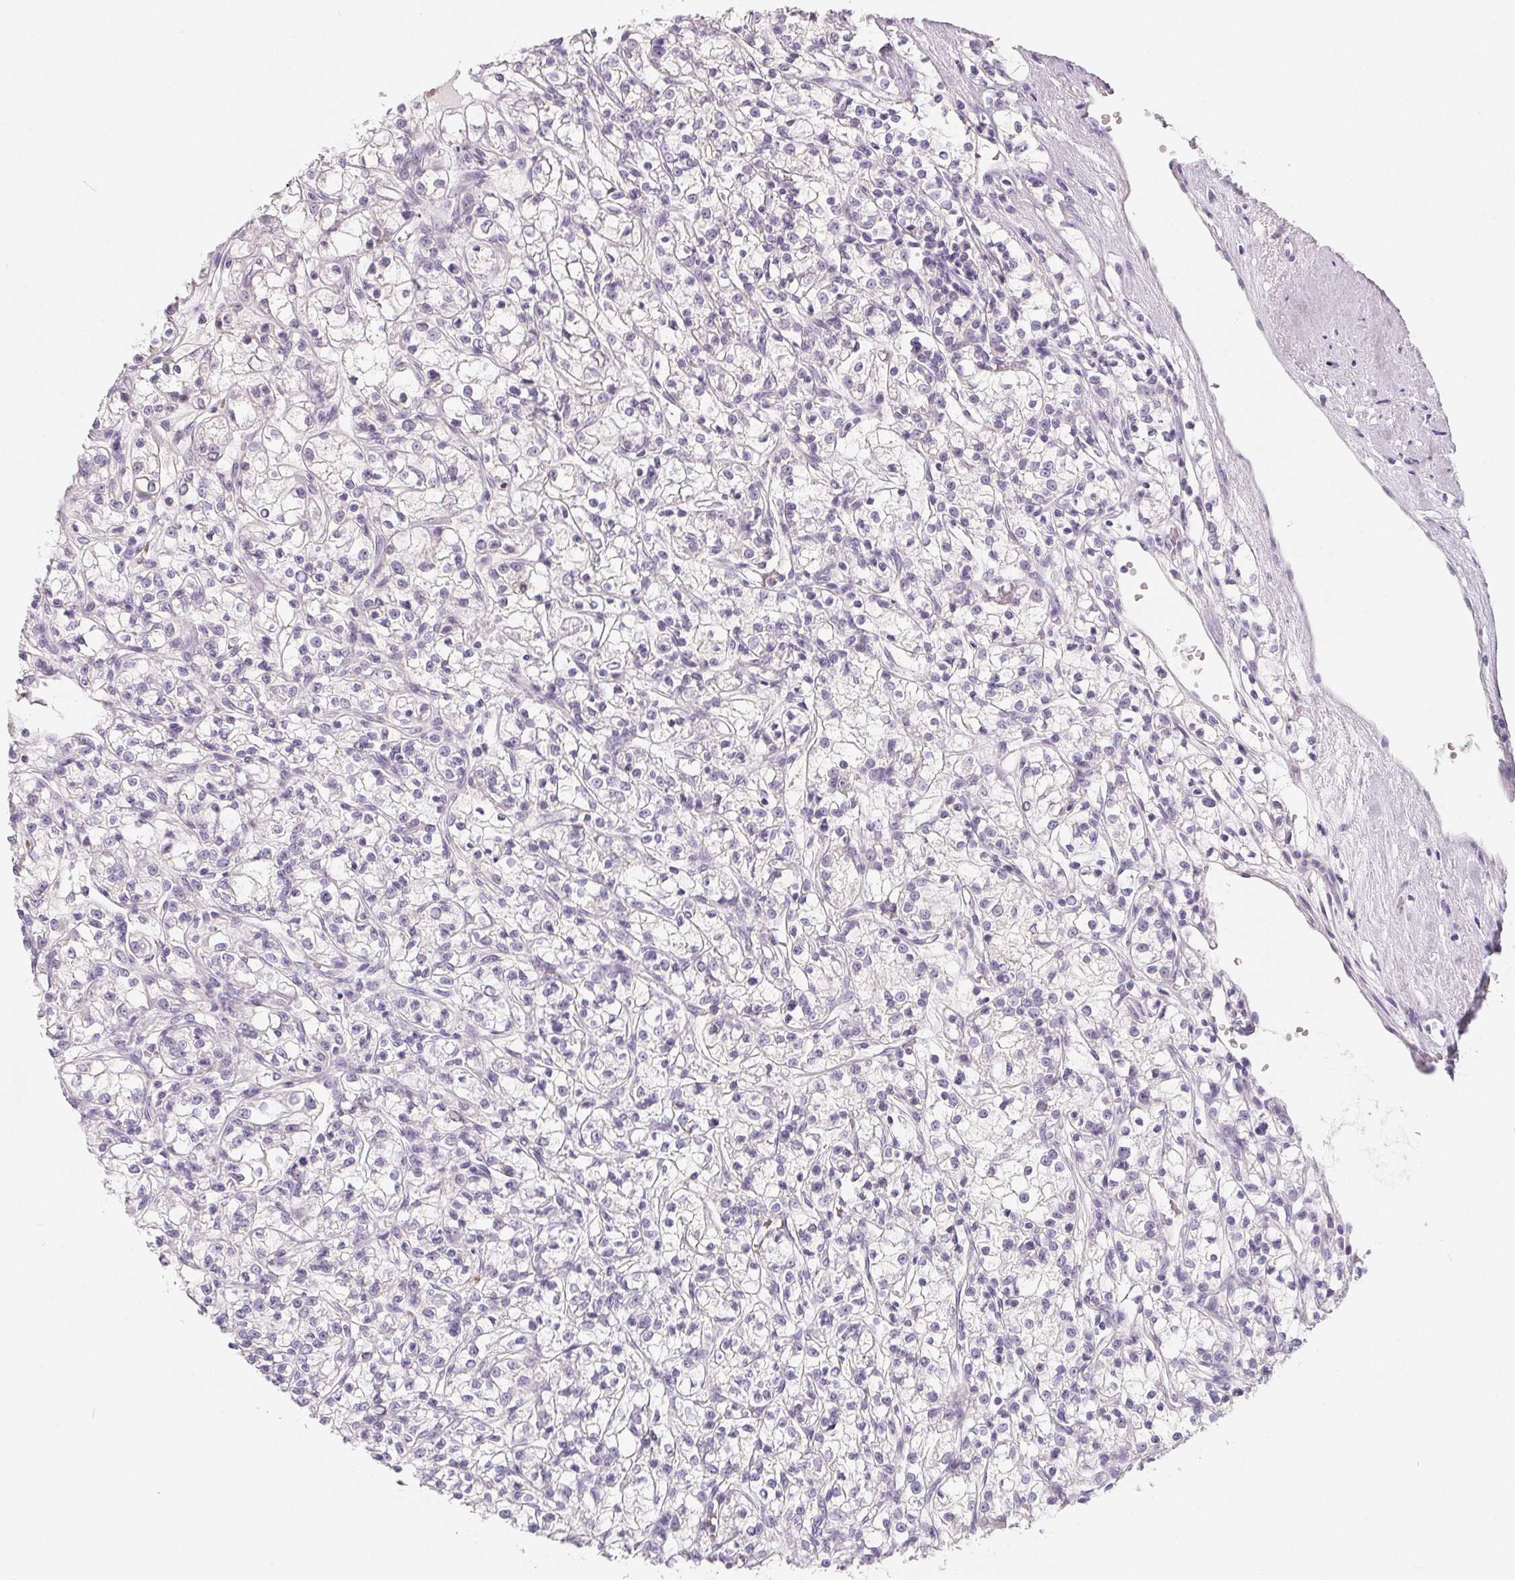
{"staining": {"intensity": "negative", "quantity": "none", "location": "none"}, "tissue": "renal cancer", "cell_type": "Tumor cells", "image_type": "cancer", "snomed": [{"axis": "morphology", "description": "Adenocarcinoma, NOS"}, {"axis": "topography", "description": "Kidney"}], "caption": "Immunohistochemistry (IHC) histopathology image of neoplastic tissue: human adenocarcinoma (renal) stained with DAB (3,3'-diaminobenzidine) shows no significant protein positivity in tumor cells. (Immunohistochemistry, brightfield microscopy, high magnification).", "gene": "FDX1", "patient": {"sex": "female", "age": 59}}